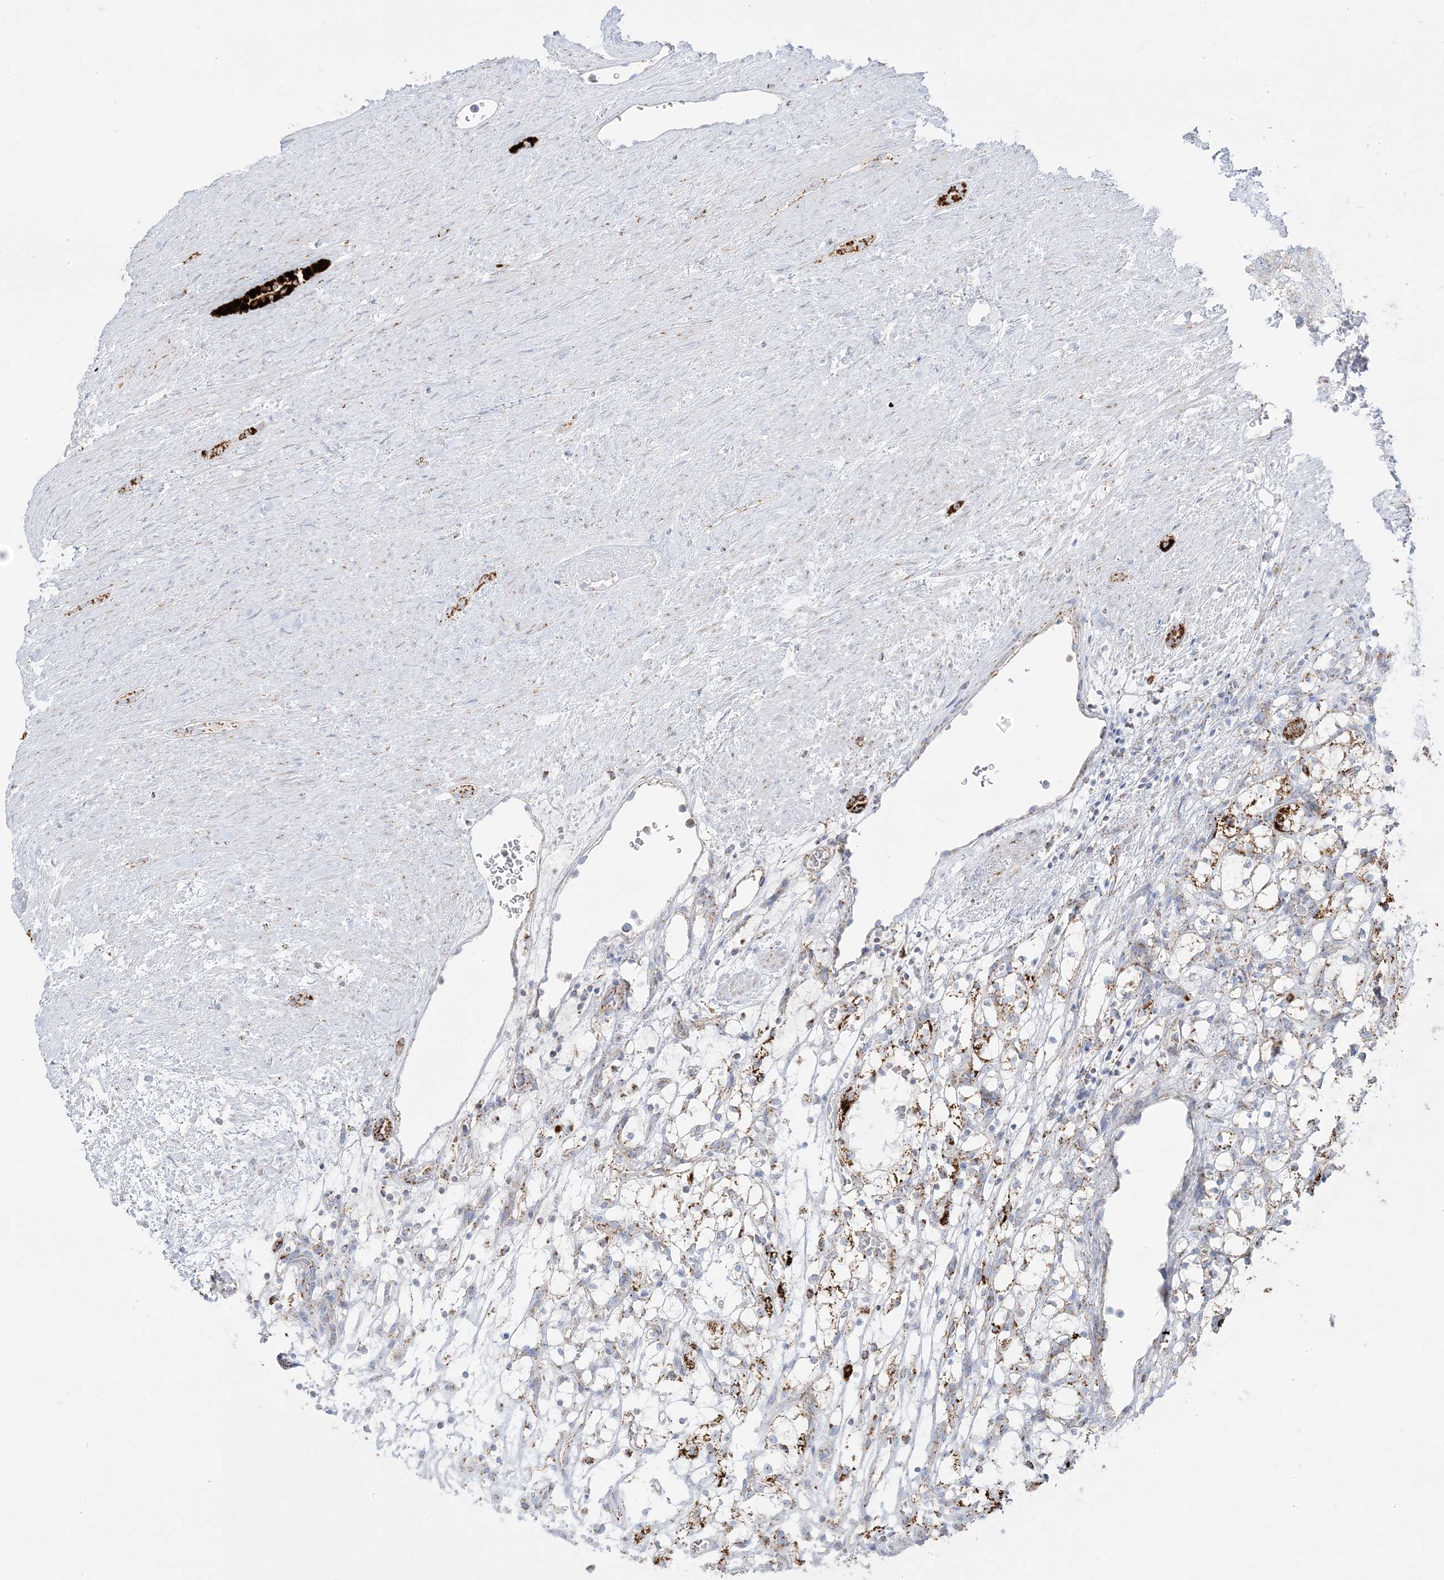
{"staining": {"intensity": "moderate", "quantity": "<25%", "location": "cytoplasmic/membranous"}, "tissue": "renal cancer", "cell_type": "Tumor cells", "image_type": "cancer", "snomed": [{"axis": "morphology", "description": "Adenocarcinoma, NOS"}, {"axis": "topography", "description": "Kidney"}], "caption": "This is a micrograph of IHC staining of renal cancer, which shows moderate expression in the cytoplasmic/membranous of tumor cells.", "gene": "PCCB", "patient": {"sex": "female", "age": 69}}